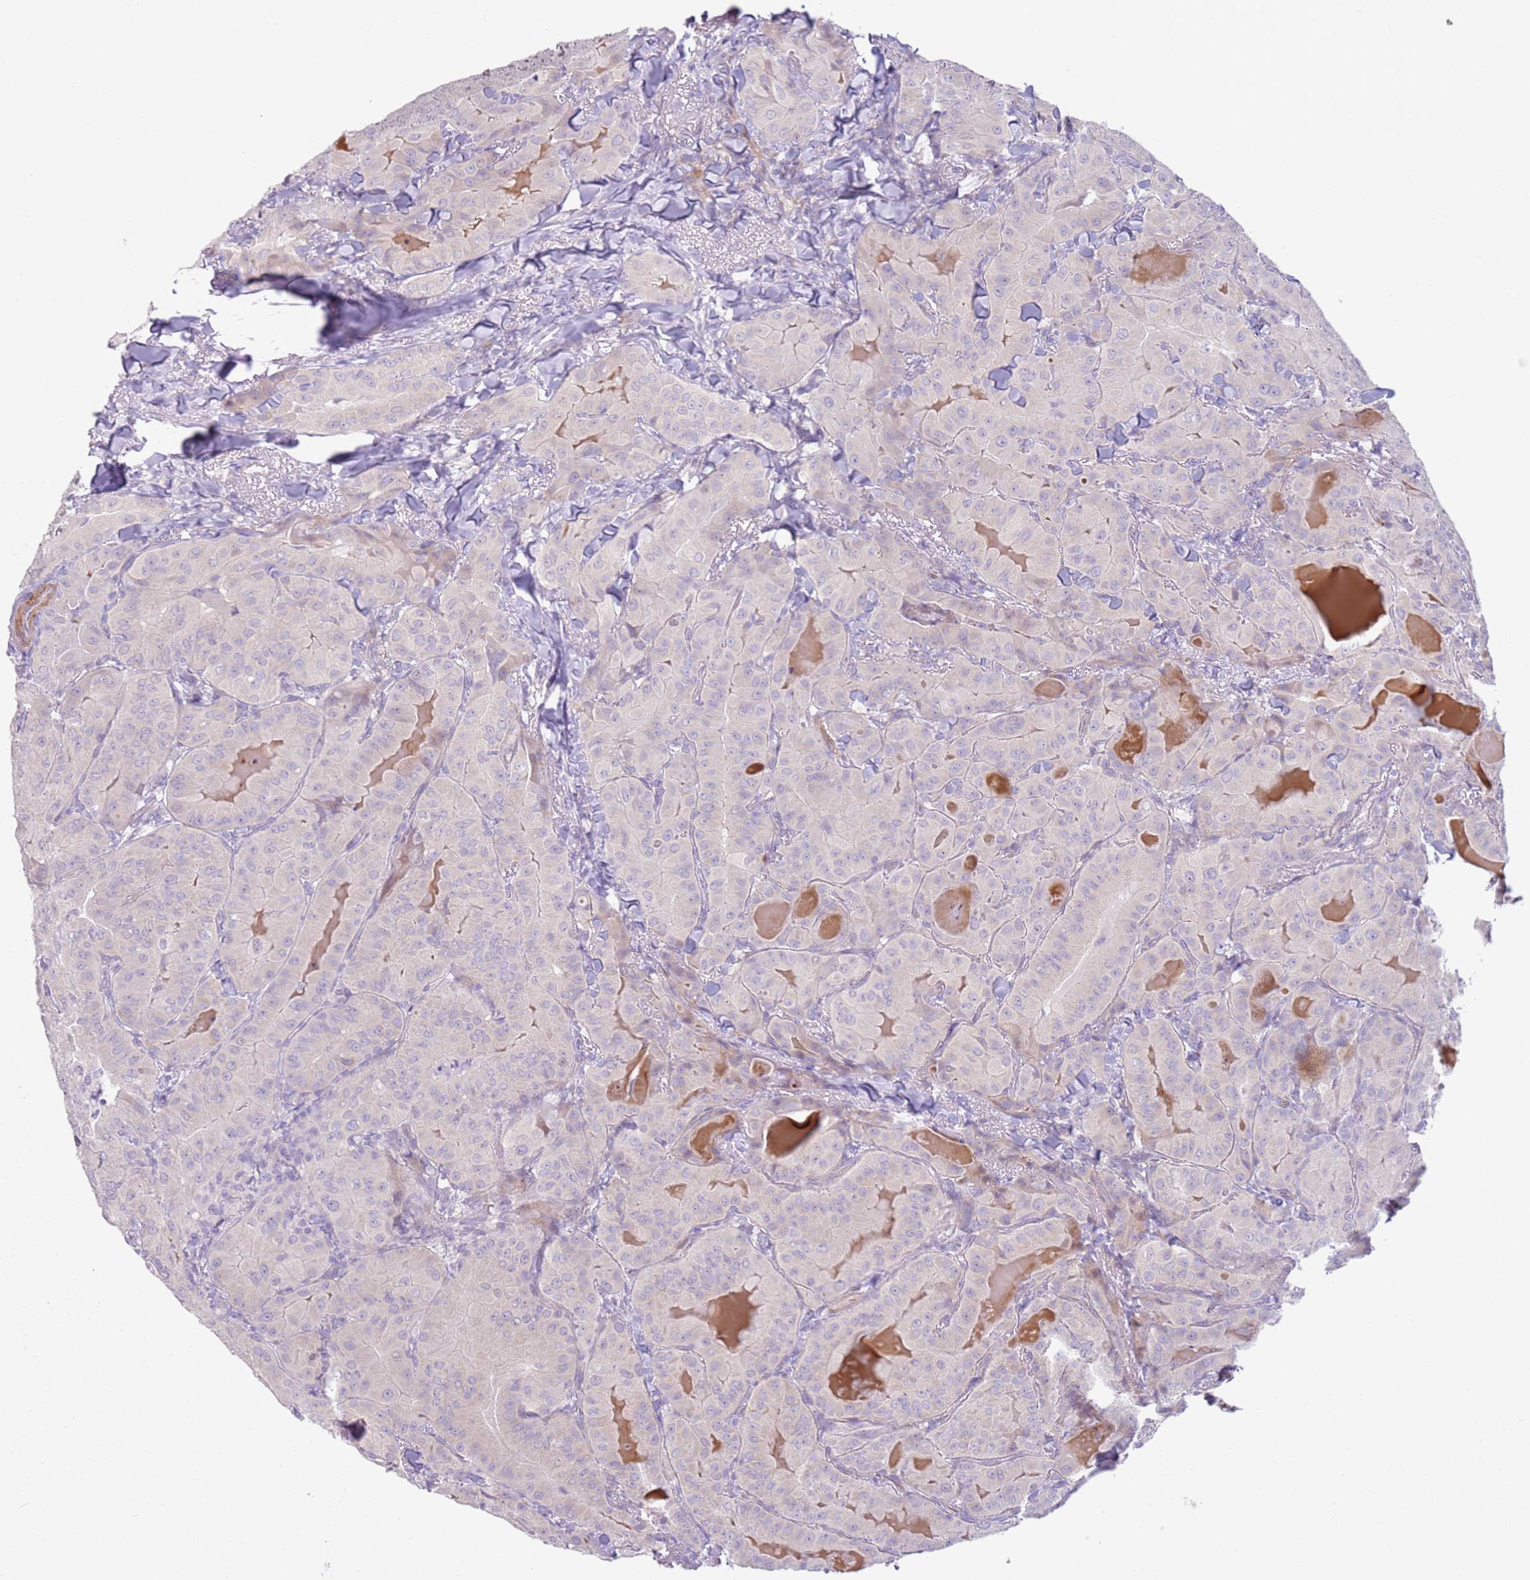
{"staining": {"intensity": "negative", "quantity": "none", "location": "none"}, "tissue": "thyroid cancer", "cell_type": "Tumor cells", "image_type": "cancer", "snomed": [{"axis": "morphology", "description": "Papillary adenocarcinoma, NOS"}, {"axis": "topography", "description": "Thyroid gland"}], "caption": "This is an immunohistochemistry image of human thyroid cancer (papillary adenocarcinoma). There is no staining in tumor cells.", "gene": "ZNF239", "patient": {"sex": "female", "age": 68}}